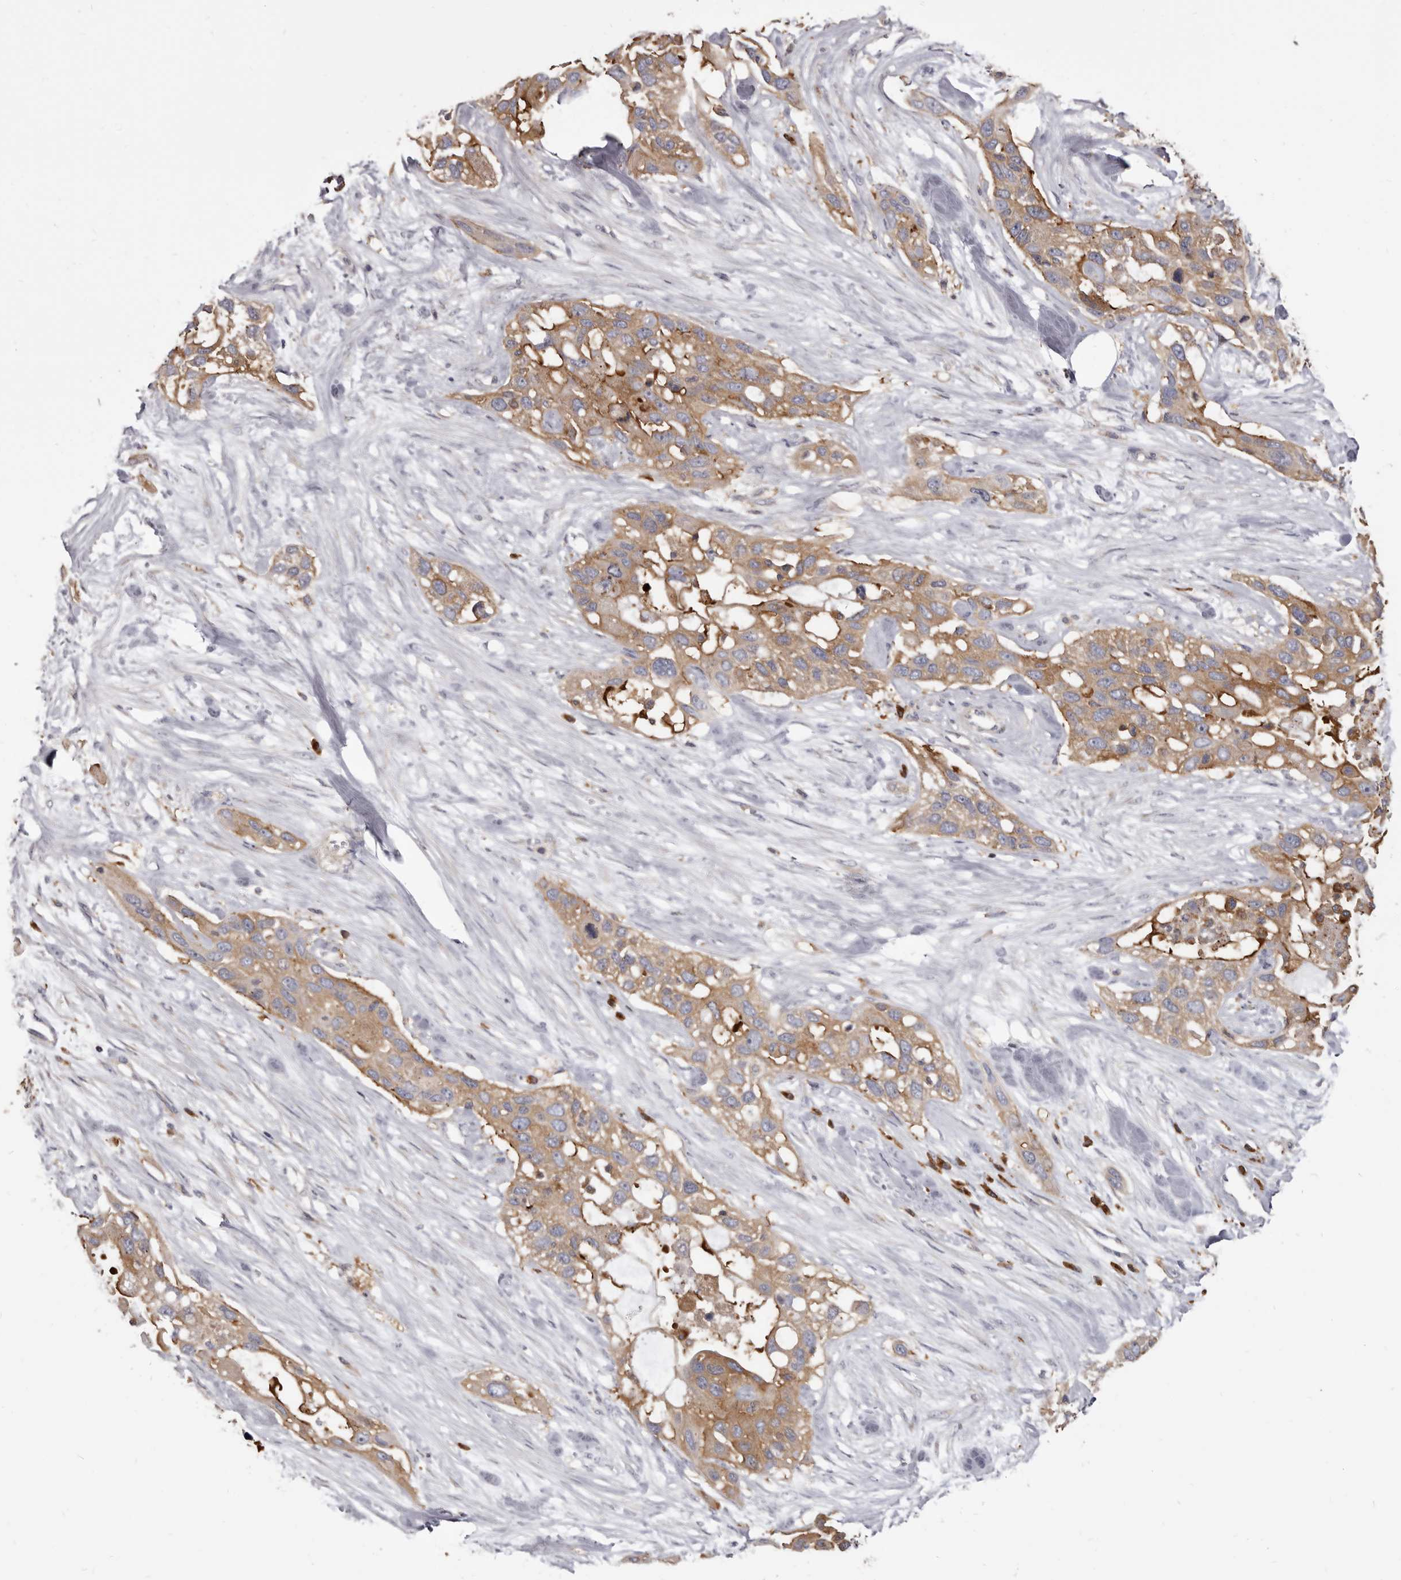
{"staining": {"intensity": "moderate", "quantity": ">75%", "location": "cytoplasmic/membranous"}, "tissue": "pancreatic cancer", "cell_type": "Tumor cells", "image_type": "cancer", "snomed": [{"axis": "morphology", "description": "Adenocarcinoma, NOS"}, {"axis": "topography", "description": "Pancreas"}], "caption": "Protein analysis of pancreatic cancer (adenocarcinoma) tissue shows moderate cytoplasmic/membranous positivity in approximately >75% of tumor cells.", "gene": "TPD52", "patient": {"sex": "female", "age": 60}}